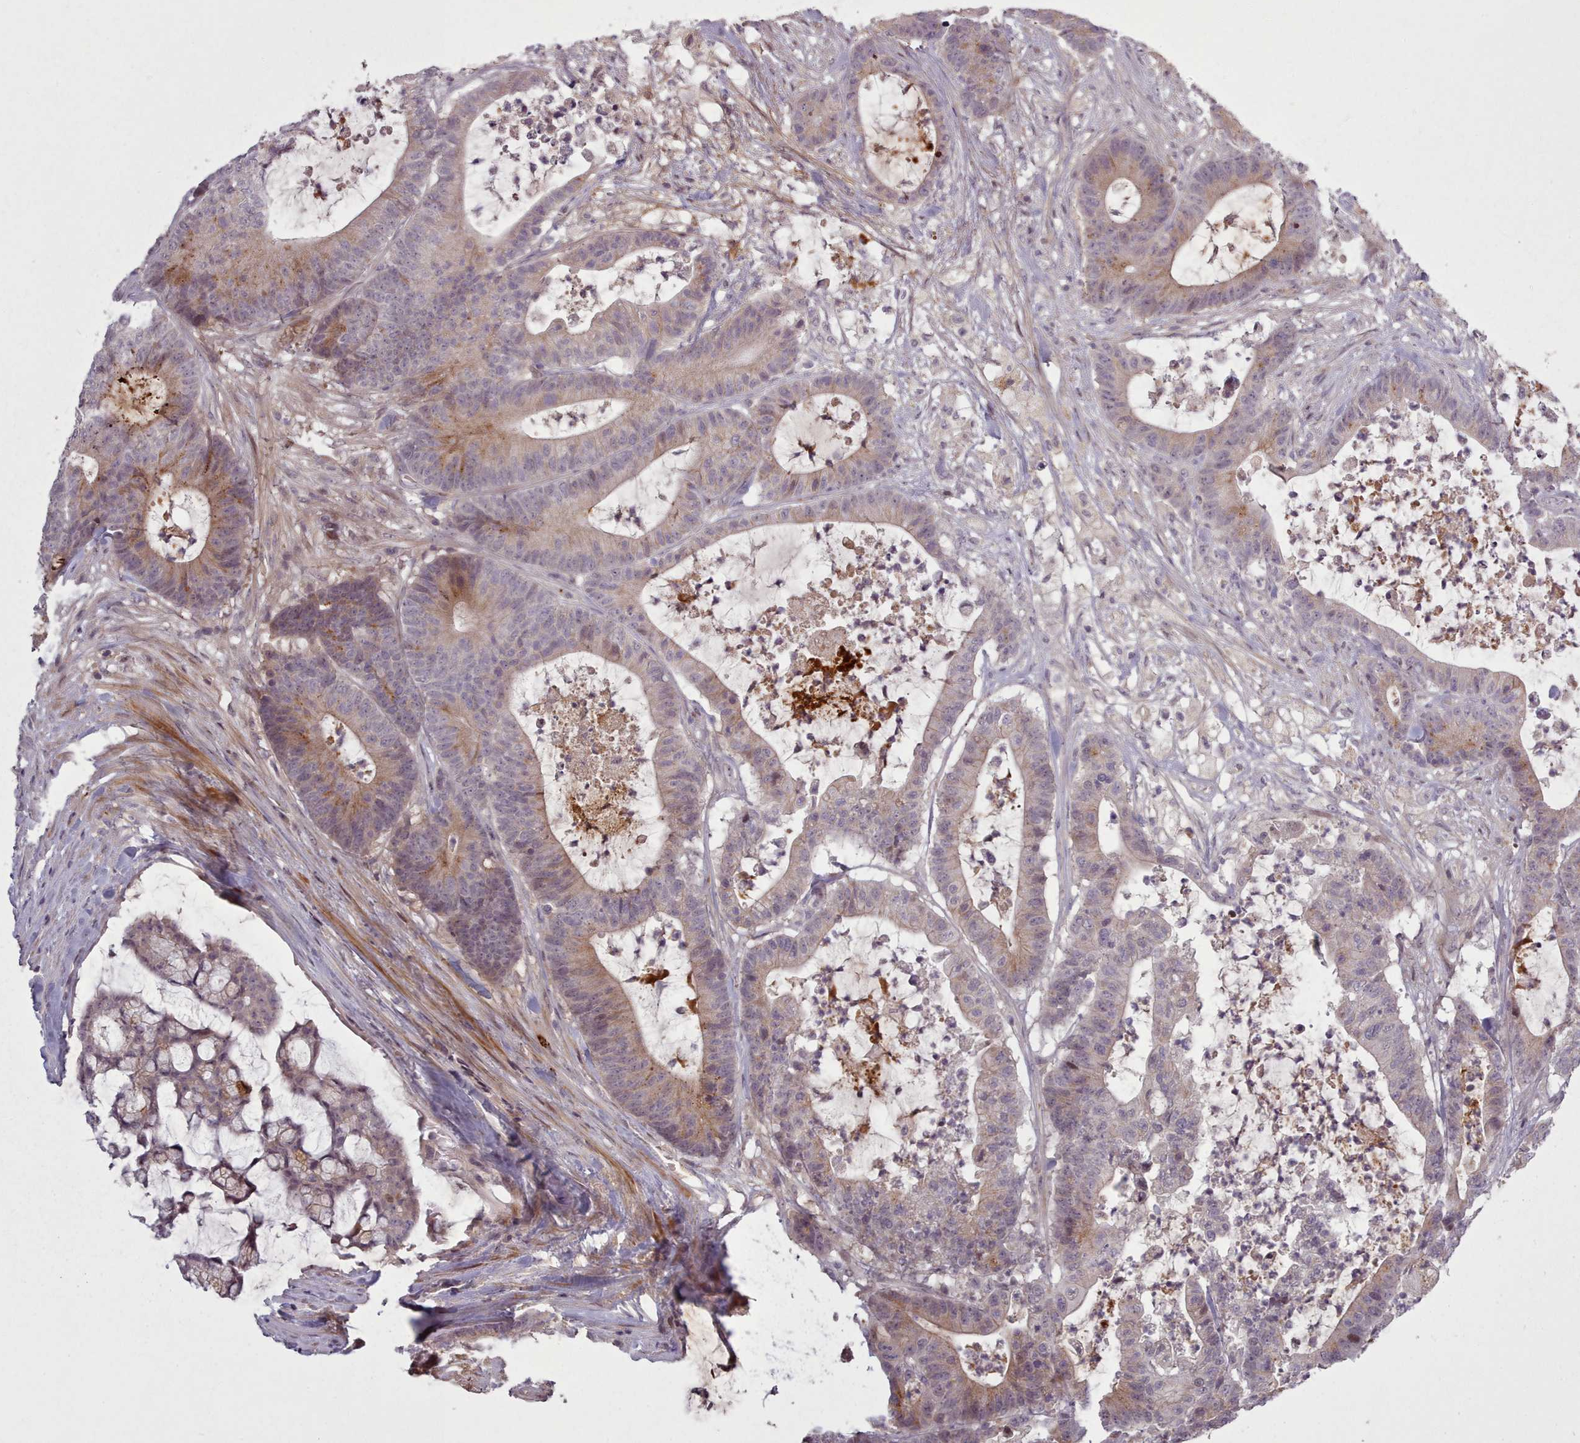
{"staining": {"intensity": "moderate", "quantity": "<25%", "location": "cytoplasmic/membranous"}, "tissue": "colorectal cancer", "cell_type": "Tumor cells", "image_type": "cancer", "snomed": [{"axis": "morphology", "description": "Adenocarcinoma, NOS"}, {"axis": "topography", "description": "Colon"}], "caption": "IHC (DAB) staining of colorectal cancer (adenocarcinoma) reveals moderate cytoplasmic/membranous protein expression in about <25% of tumor cells.", "gene": "LEFTY2", "patient": {"sex": "female", "age": 84}}